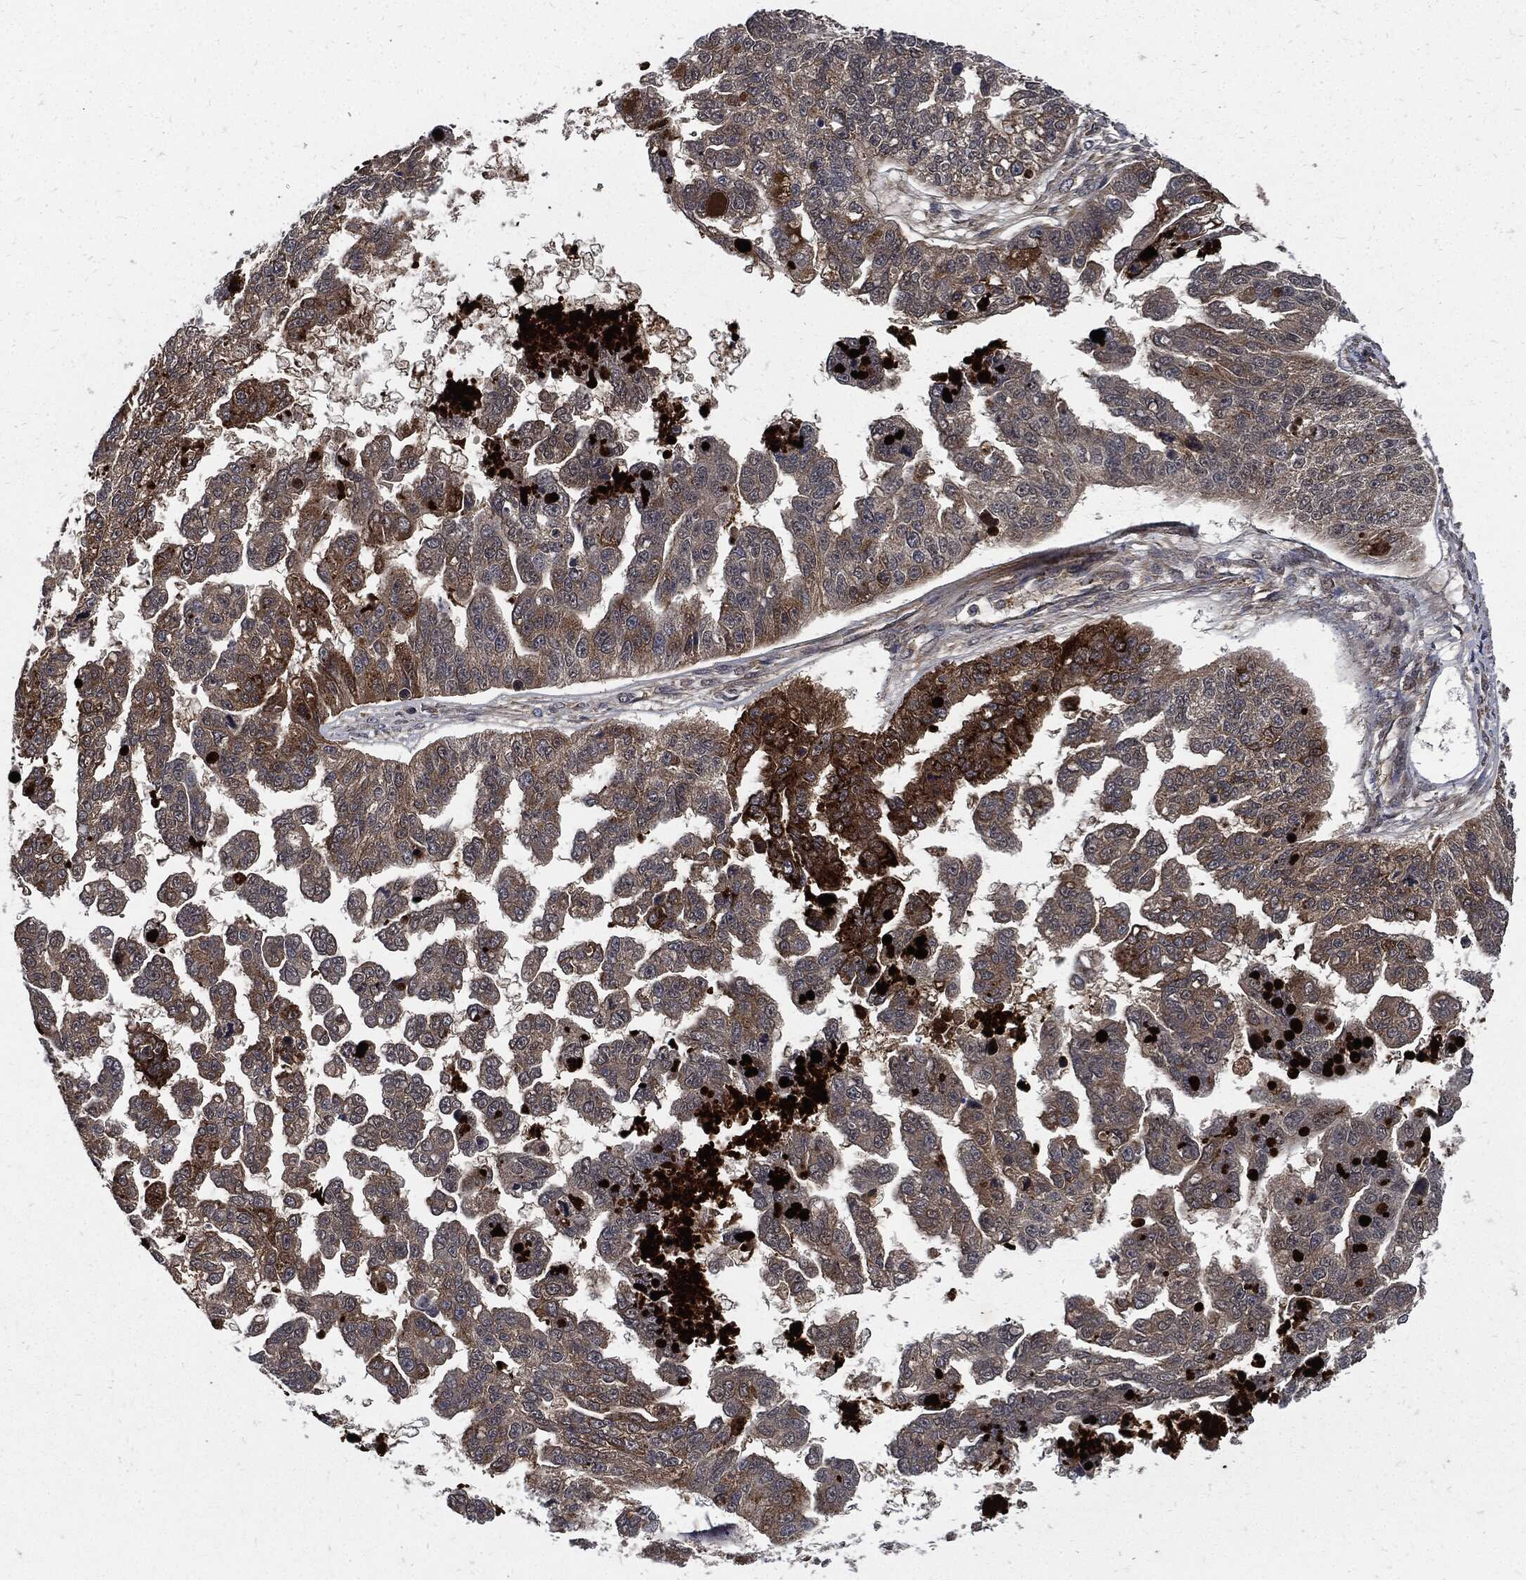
{"staining": {"intensity": "moderate", "quantity": "25%-75%", "location": "cytoplasmic/membranous"}, "tissue": "ovarian cancer", "cell_type": "Tumor cells", "image_type": "cancer", "snomed": [{"axis": "morphology", "description": "Cystadenocarcinoma, serous, NOS"}, {"axis": "topography", "description": "Ovary"}], "caption": "The photomicrograph demonstrates a brown stain indicating the presence of a protein in the cytoplasmic/membranous of tumor cells in ovarian cancer.", "gene": "CLU", "patient": {"sex": "female", "age": 58}}